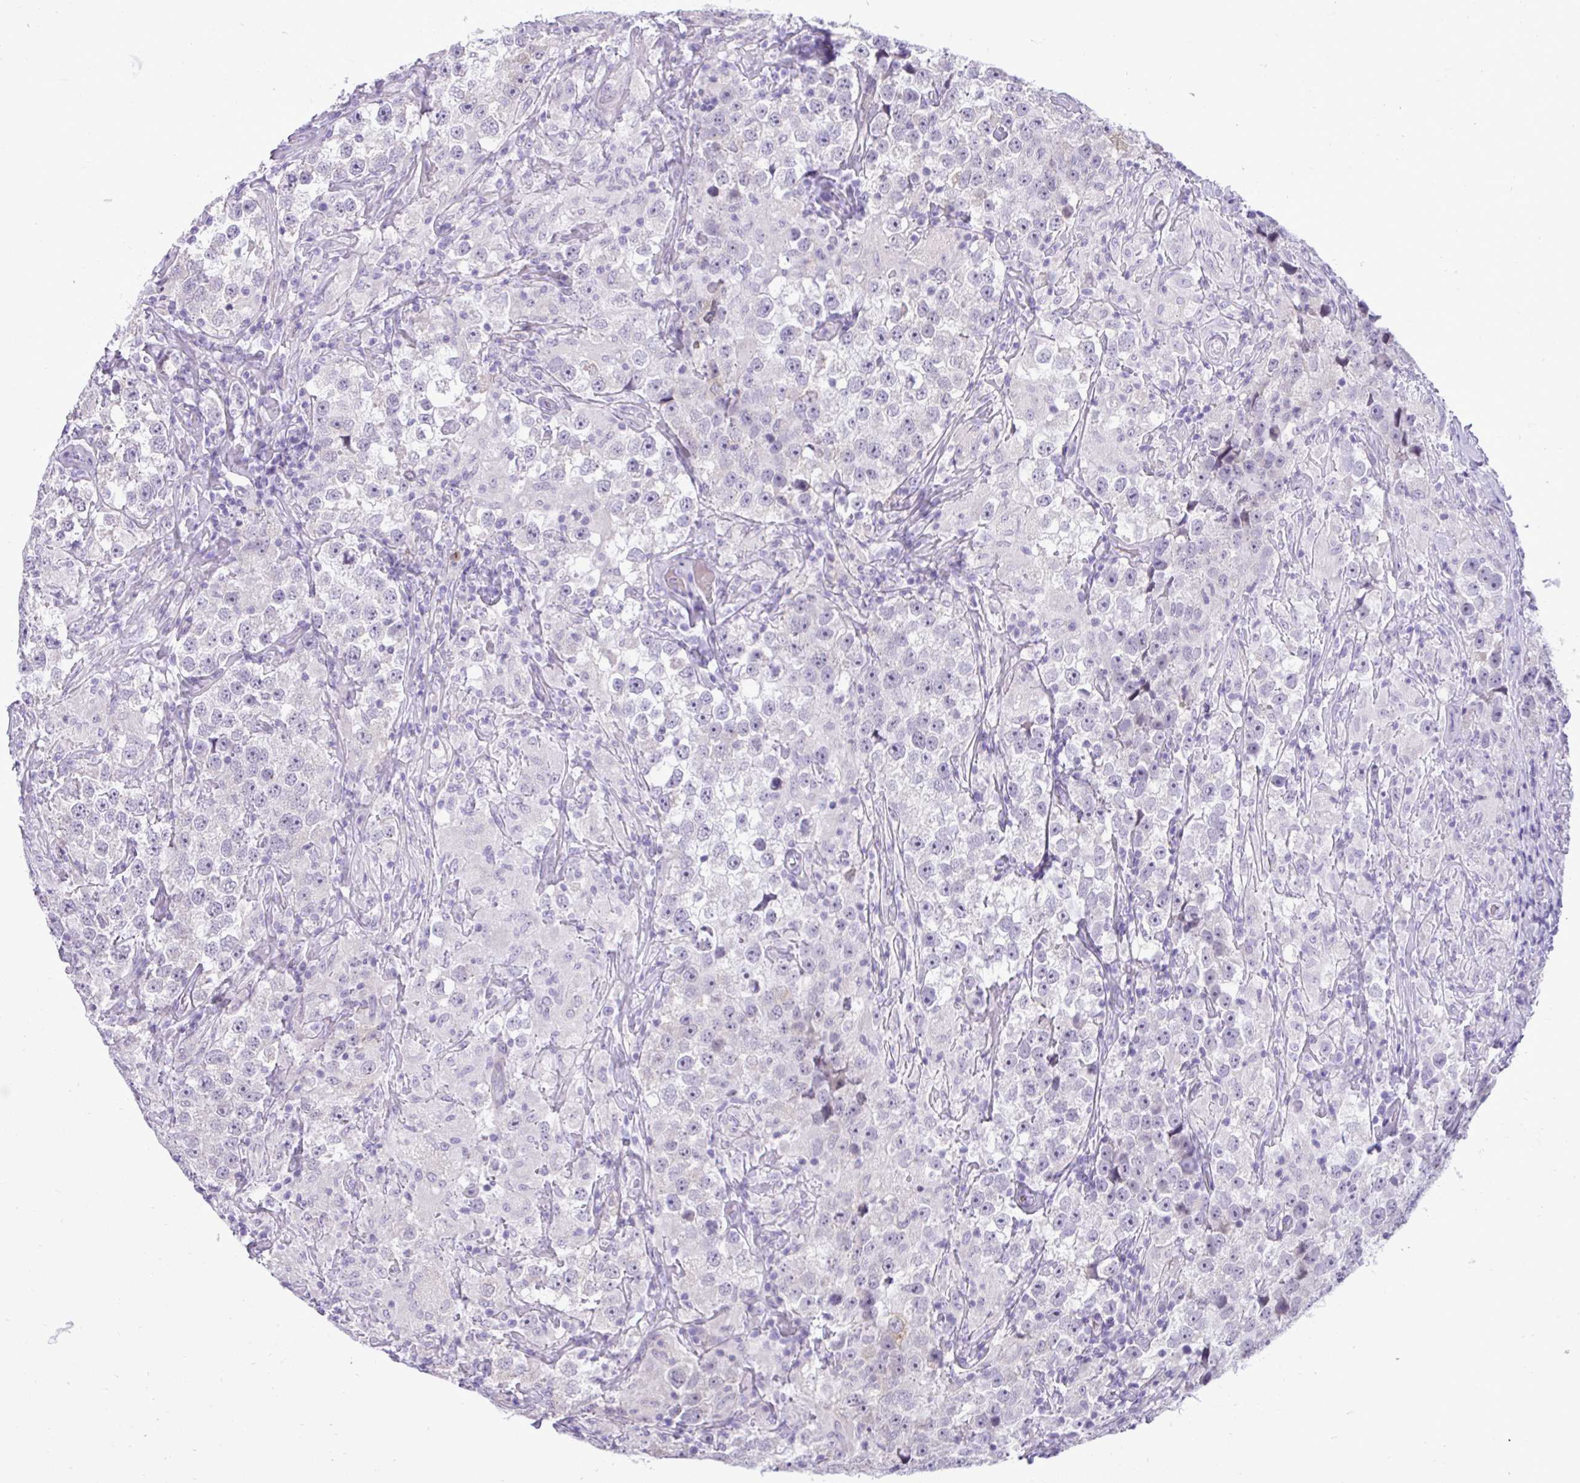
{"staining": {"intensity": "negative", "quantity": "none", "location": "none"}, "tissue": "testis cancer", "cell_type": "Tumor cells", "image_type": "cancer", "snomed": [{"axis": "morphology", "description": "Seminoma, NOS"}, {"axis": "topography", "description": "Testis"}], "caption": "Tumor cells show no significant protein staining in testis cancer (seminoma).", "gene": "SPAG1", "patient": {"sex": "male", "age": 46}}